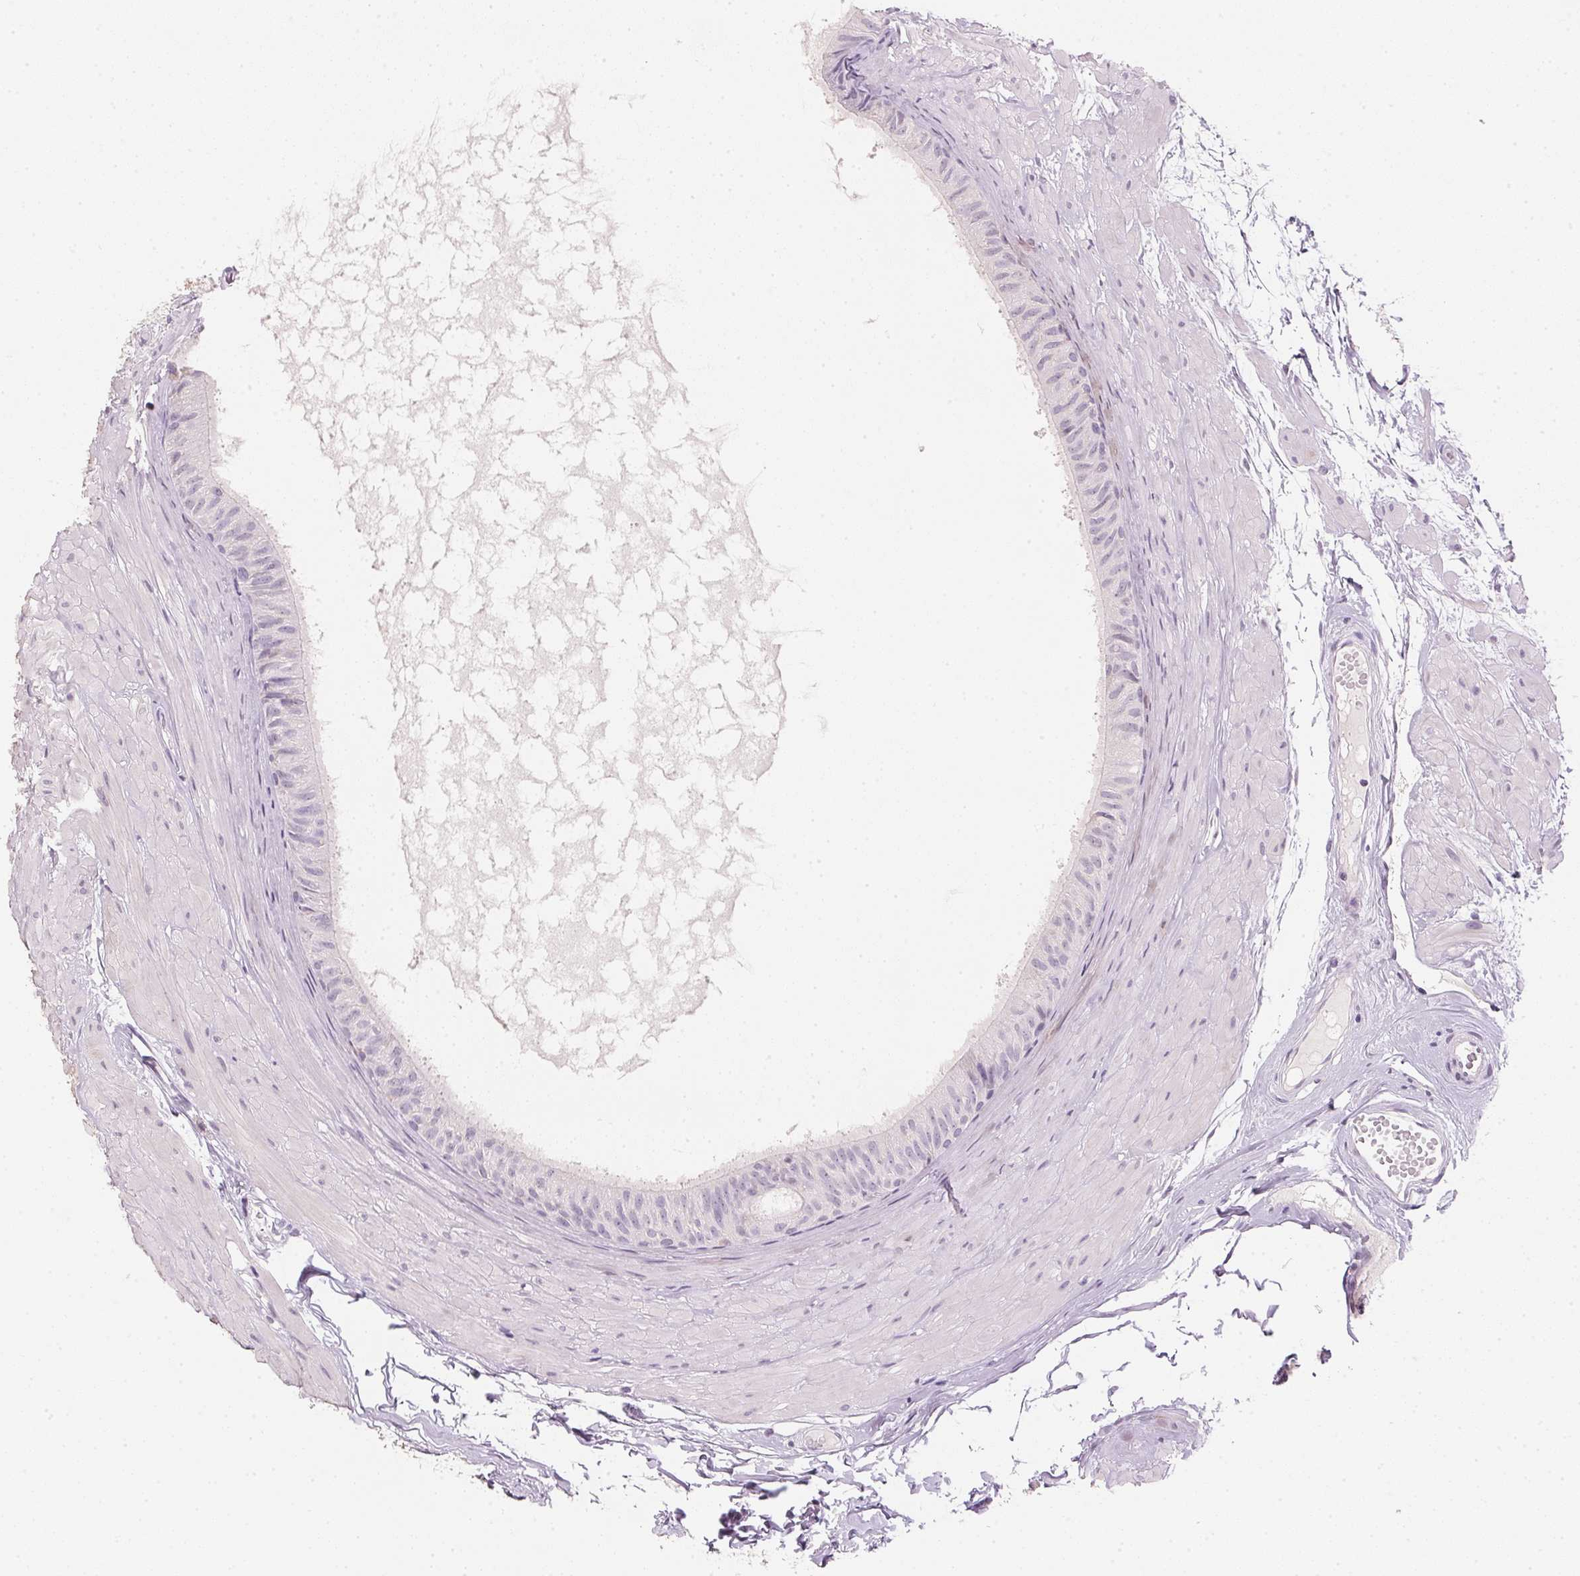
{"staining": {"intensity": "negative", "quantity": "none", "location": "none"}, "tissue": "epididymis", "cell_type": "Glandular cells", "image_type": "normal", "snomed": [{"axis": "morphology", "description": "Normal tissue, NOS"}, {"axis": "topography", "description": "Epididymis"}], "caption": "This is an immunohistochemistry histopathology image of benign human epididymis. There is no positivity in glandular cells.", "gene": "IGFBP1", "patient": {"sex": "male", "age": 33}}